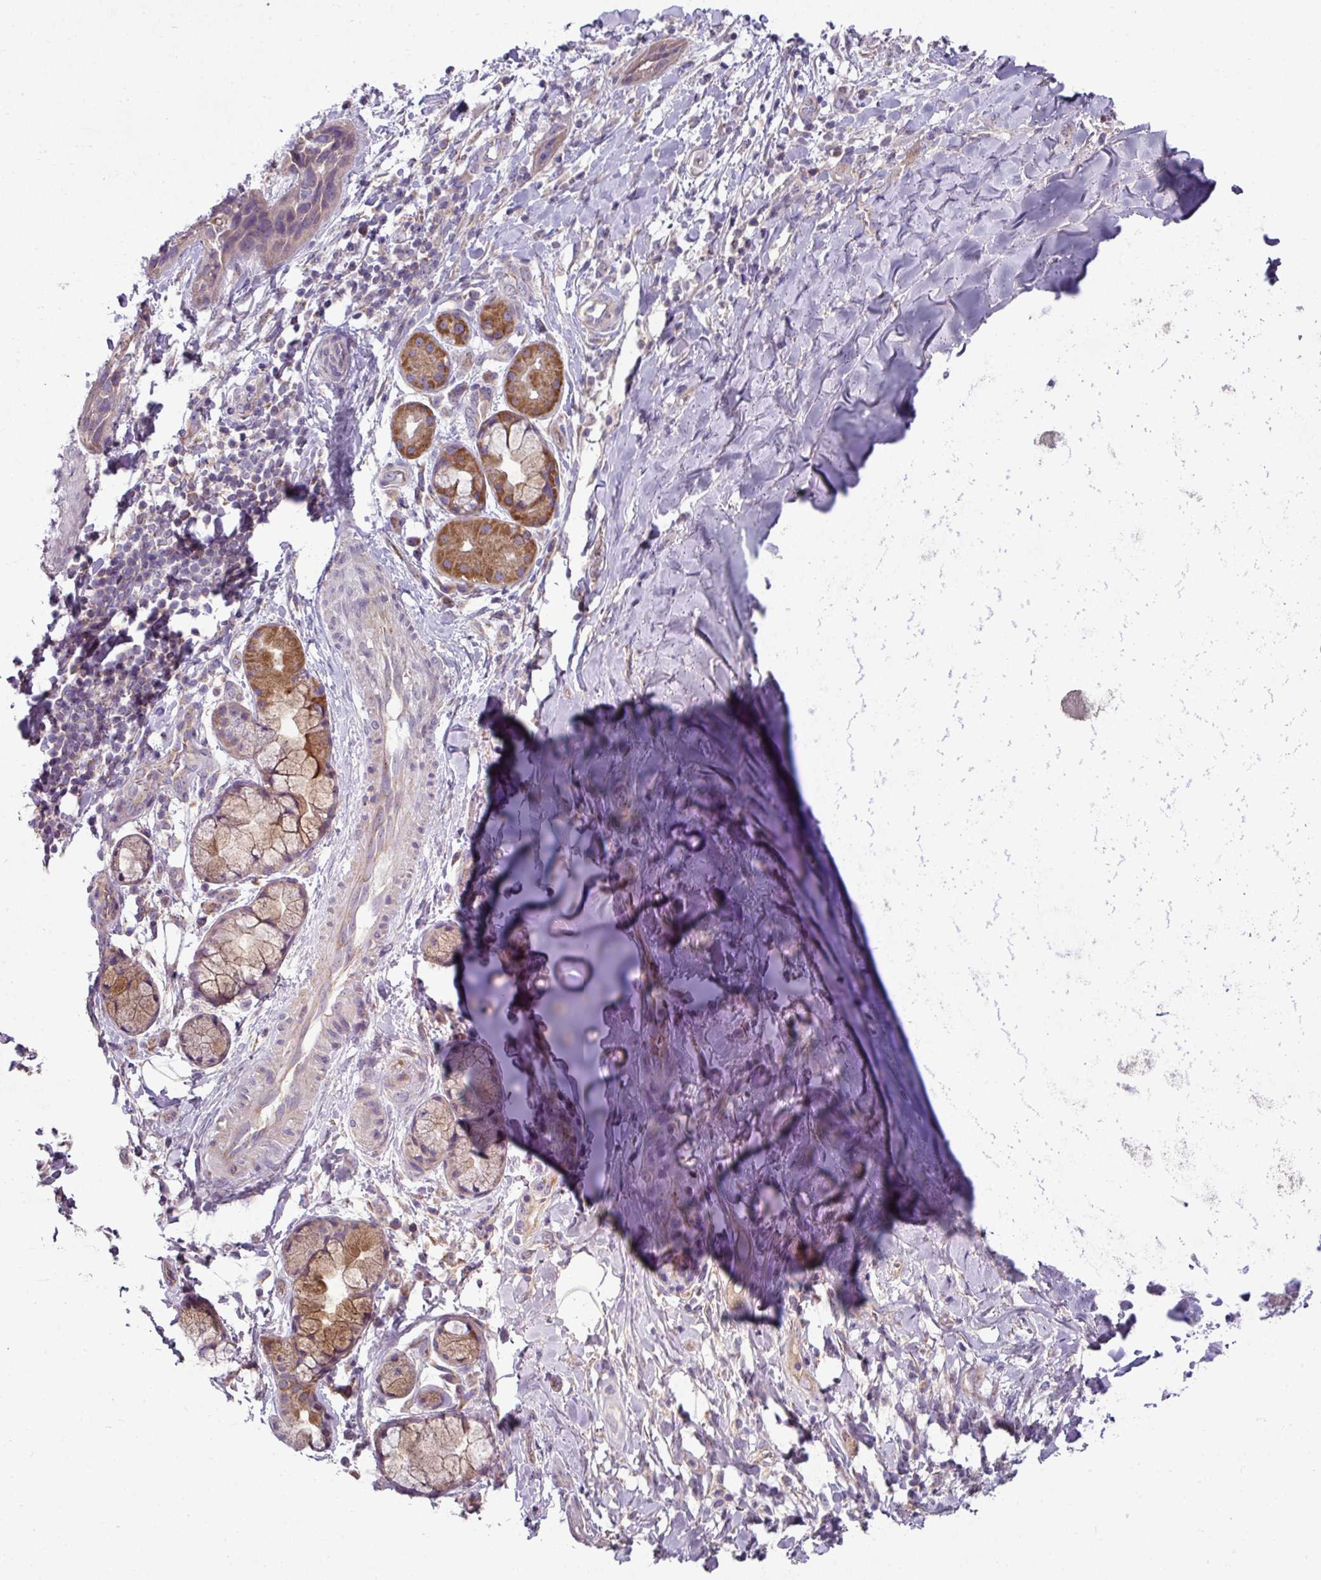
{"staining": {"intensity": "negative", "quantity": "none", "location": "none"}, "tissue": "soft tissue", "cell_type": "Chondrocytes", "image_type": "normal", "snomed": [{"axis": "morphology", "description": "Normal tissue, NOS"}, {"axis": "morphology", "description": "Squamous cell carcinoma, NOS"}, {"axis": "topography", "description": "Bronchus"}, {"axis": "topography", "description": "Lung"}], "caption": "Soft tissue stained for a protein using IHC shows no staining chondrocytes.", "gene": "LRRC9", "patient": {"sex": "female", "age": 70}}